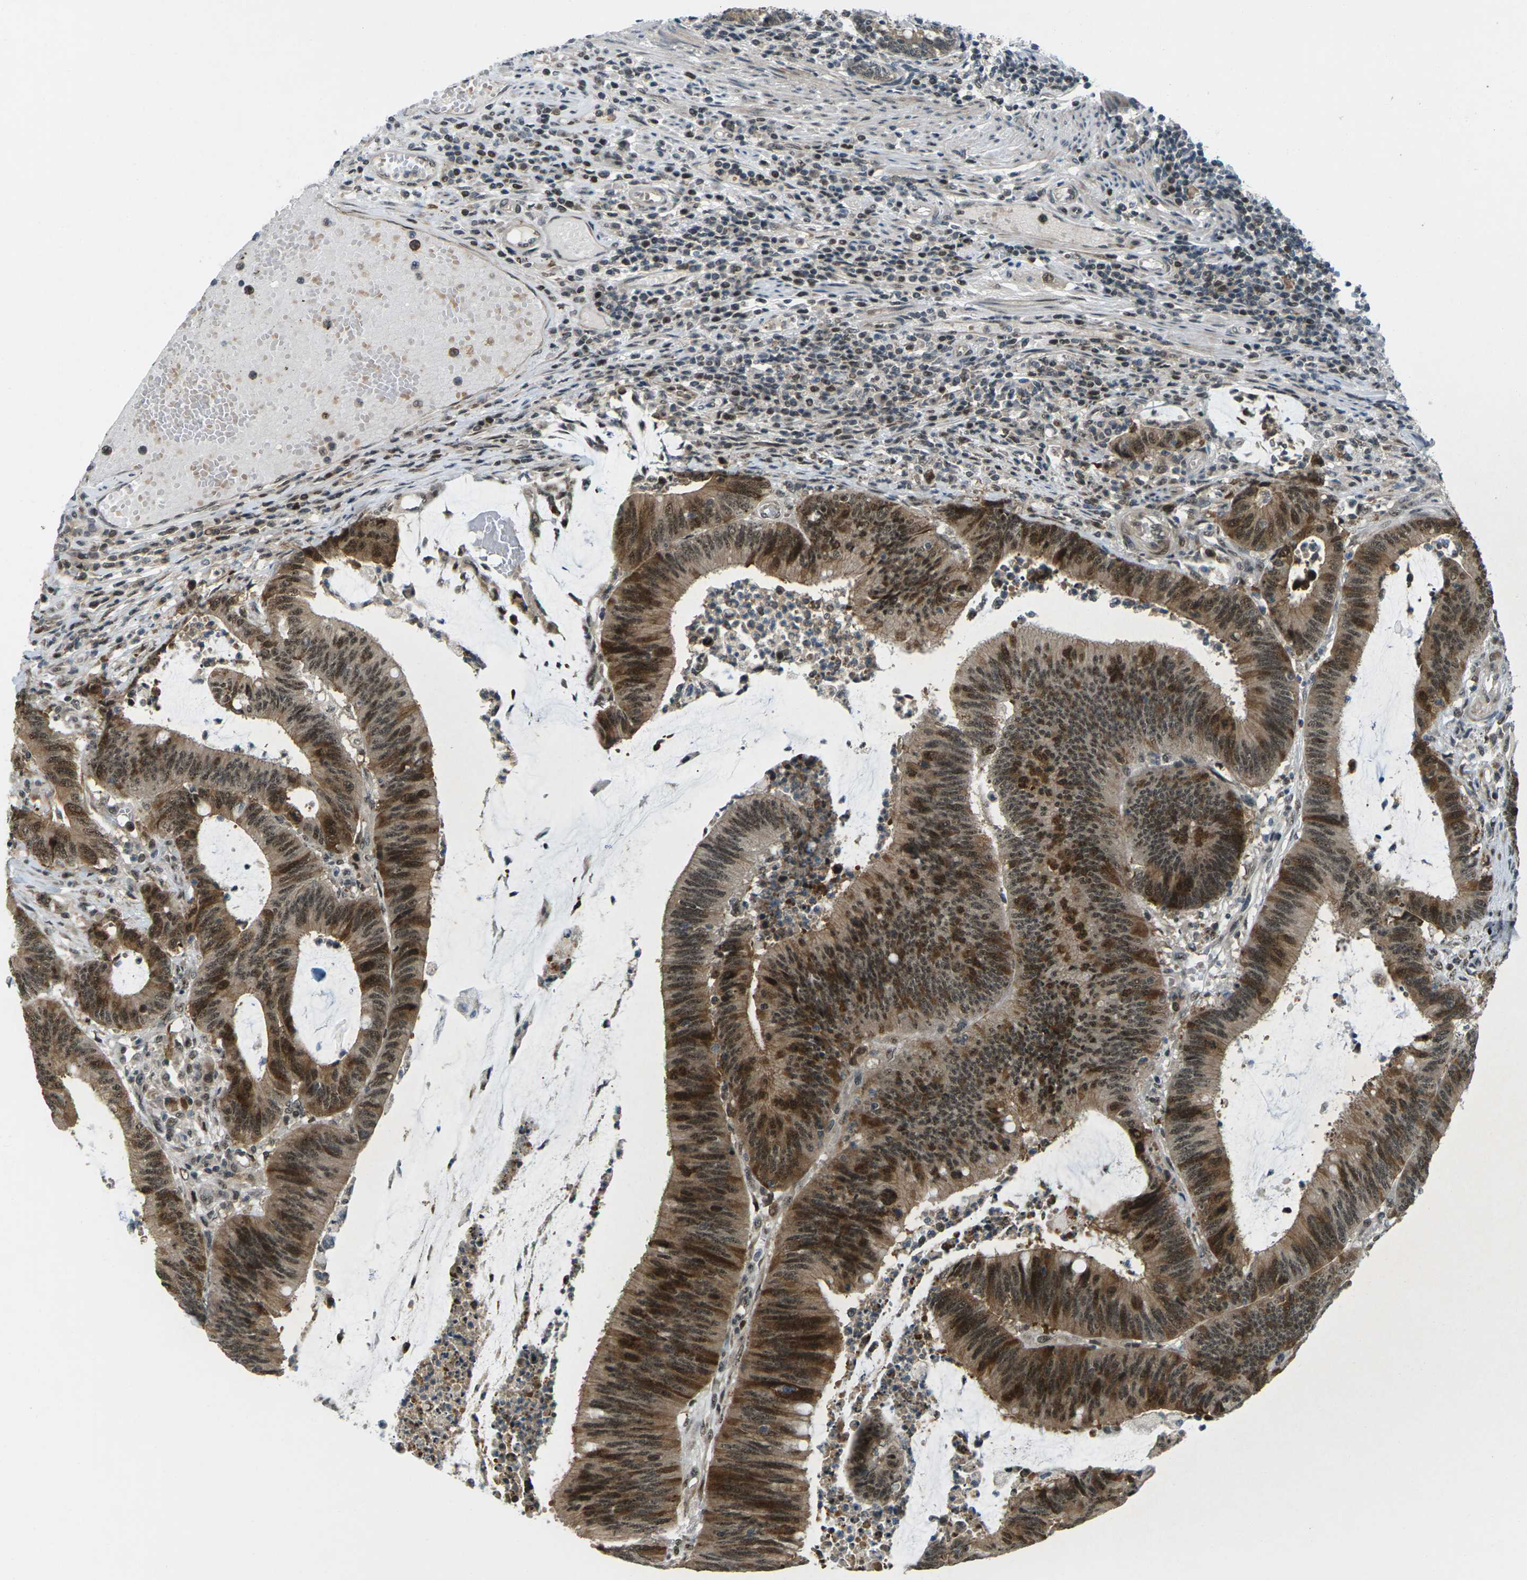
{"staining": {"intensity": "strong", "quantity": ">75%", "location": "cytoplasmic/membranous,nuclear"}, "tissue": "colorectal cancer", "cell_type": "Tumor cells", "image_type": "cancer", "snomed": [{"axis": "morphology", "description": "Adenocarcinoma, NOS"}, {"axis": "topography", "description": "Rectum"}], "caption": "About >75% of tumor cells in human colorectal adenocarcinoma display strong cytoplasmic/membranous and nuclear protein positivity as visualized by brown immunohistochemical staining.", "gene": "UBE2S", "patient": {"sex": "female", "age": 66}}